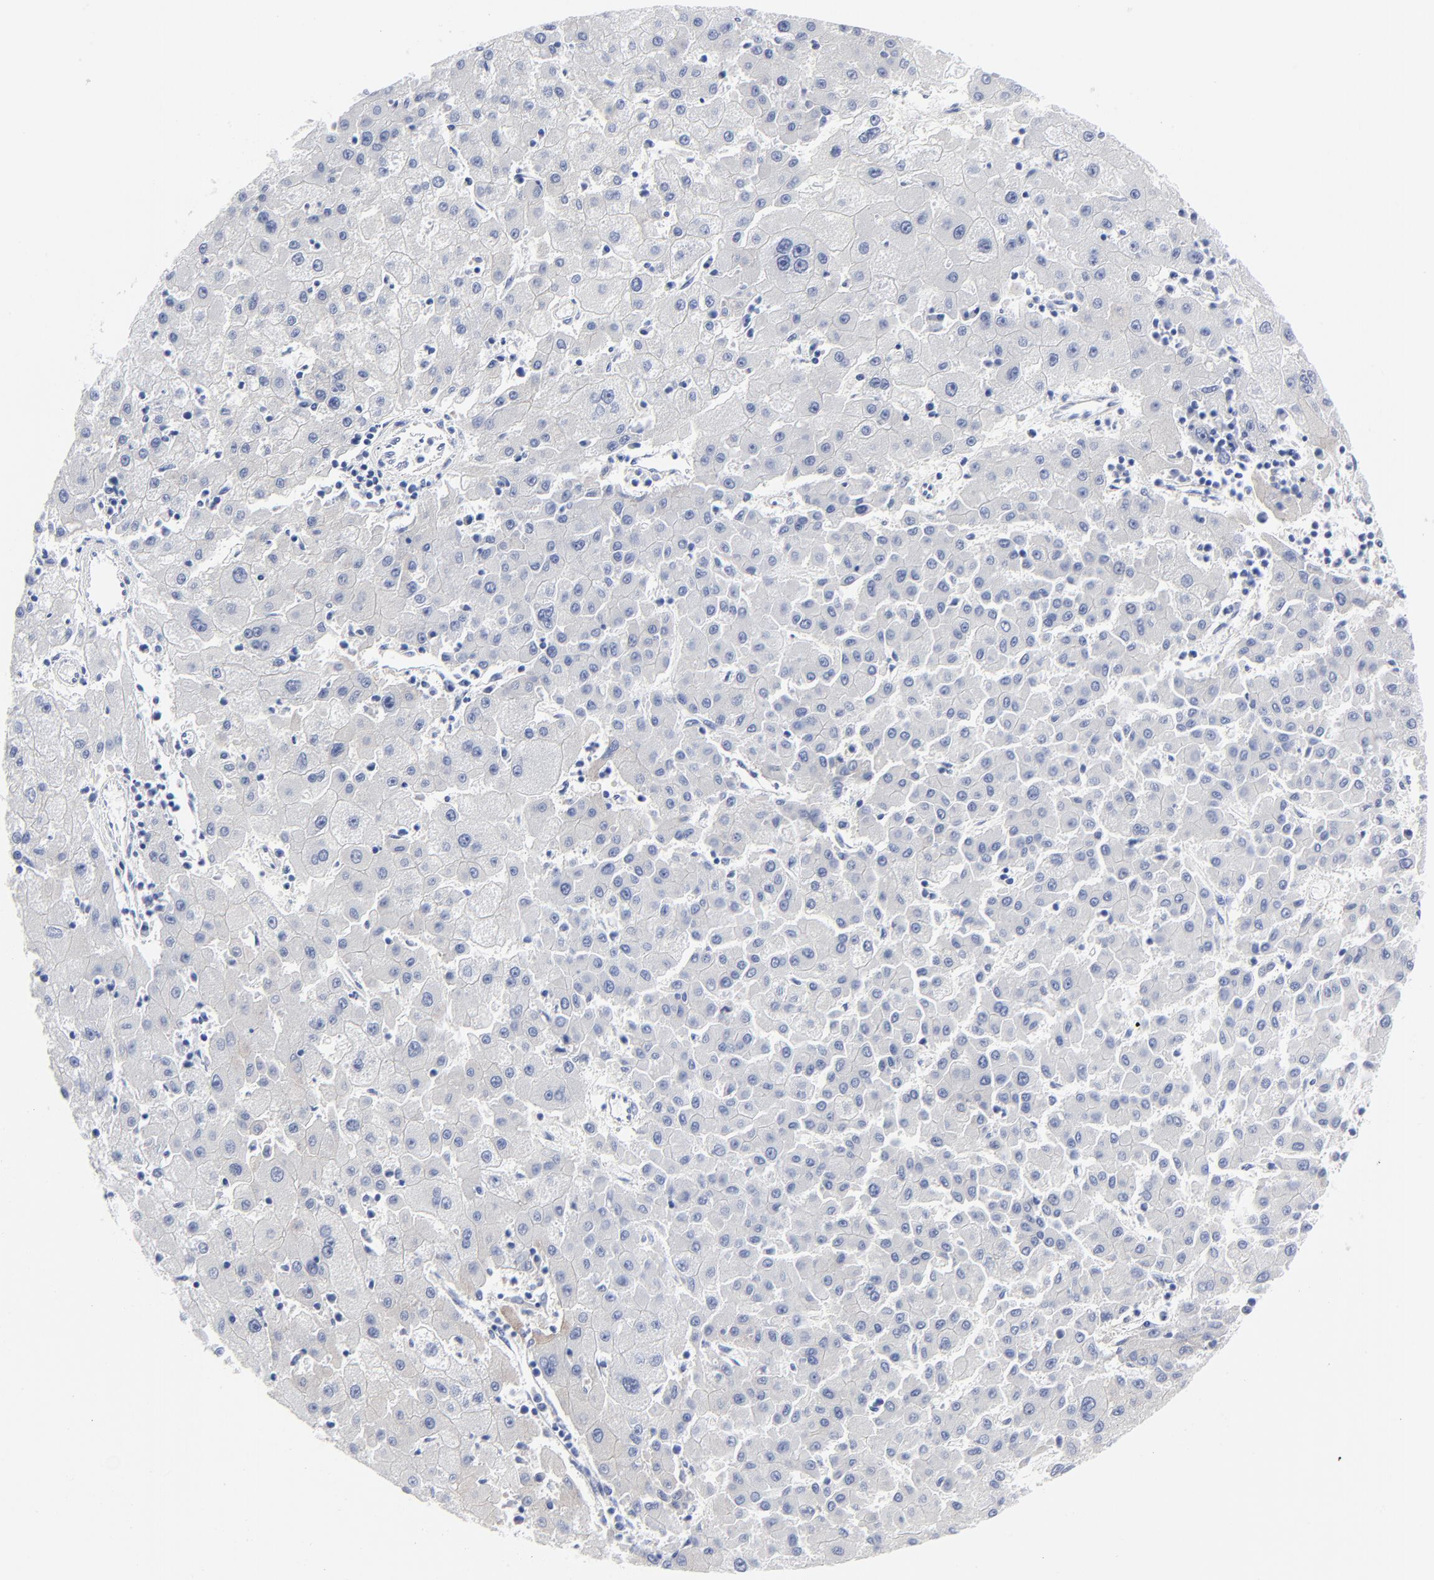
{"staining": {"intensity": "negative", "quantity": "none", "location": "none"}, "tissue": "liver cancer", "cell_type": "Tumor cells", "image_type": "cancer", "snomed": [{"axis": "morphology", "description": "Carcinoma, Hepatocellular, NOS"}, {"axis": "topography", "description": "Liver"}], "caption": "There is no significant expression in tumor cells of liver hepatocellular carcinoma.", "gene": "STAT2", "patient": {"sex": "male", "age": 72}}